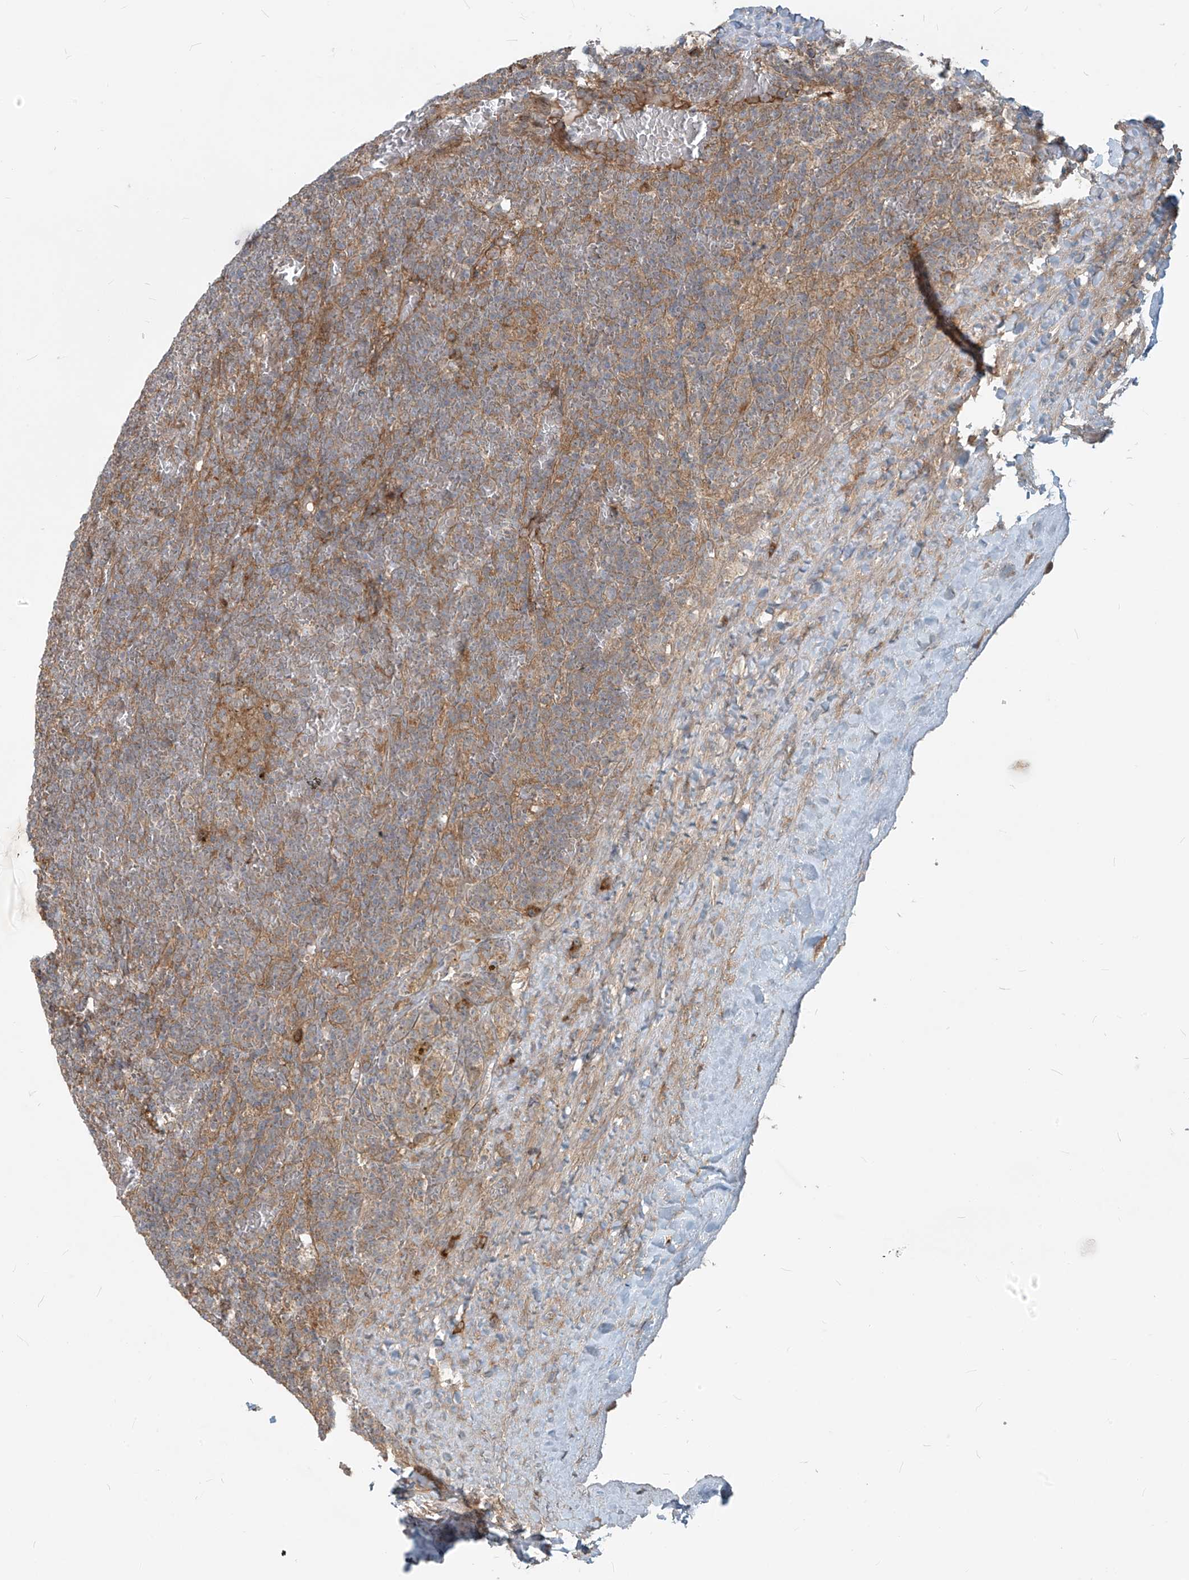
{"staining": {"intensity": "moderate", "quantity": "25%-75%", "location": "cytoplasmic/membranous"}, "tissue": "lymphoma", "cell_type": "Tumor cells", "image_type": "cancer", "snomed": [{"axis": "morphology", "description": "Malignant lymphoma, non-Hodgkin's type, Low grade"}, {"axis": "topography", "description": "Spleen"}], "caption": "Human lymphoma stained for a protein (brown) demonstrates moderate cytoplasmic/membranous positive staining in about 25%-75% of tumor cells.", "gene": "KATNIP", "patient": {"sex": "female", "age": 19}}